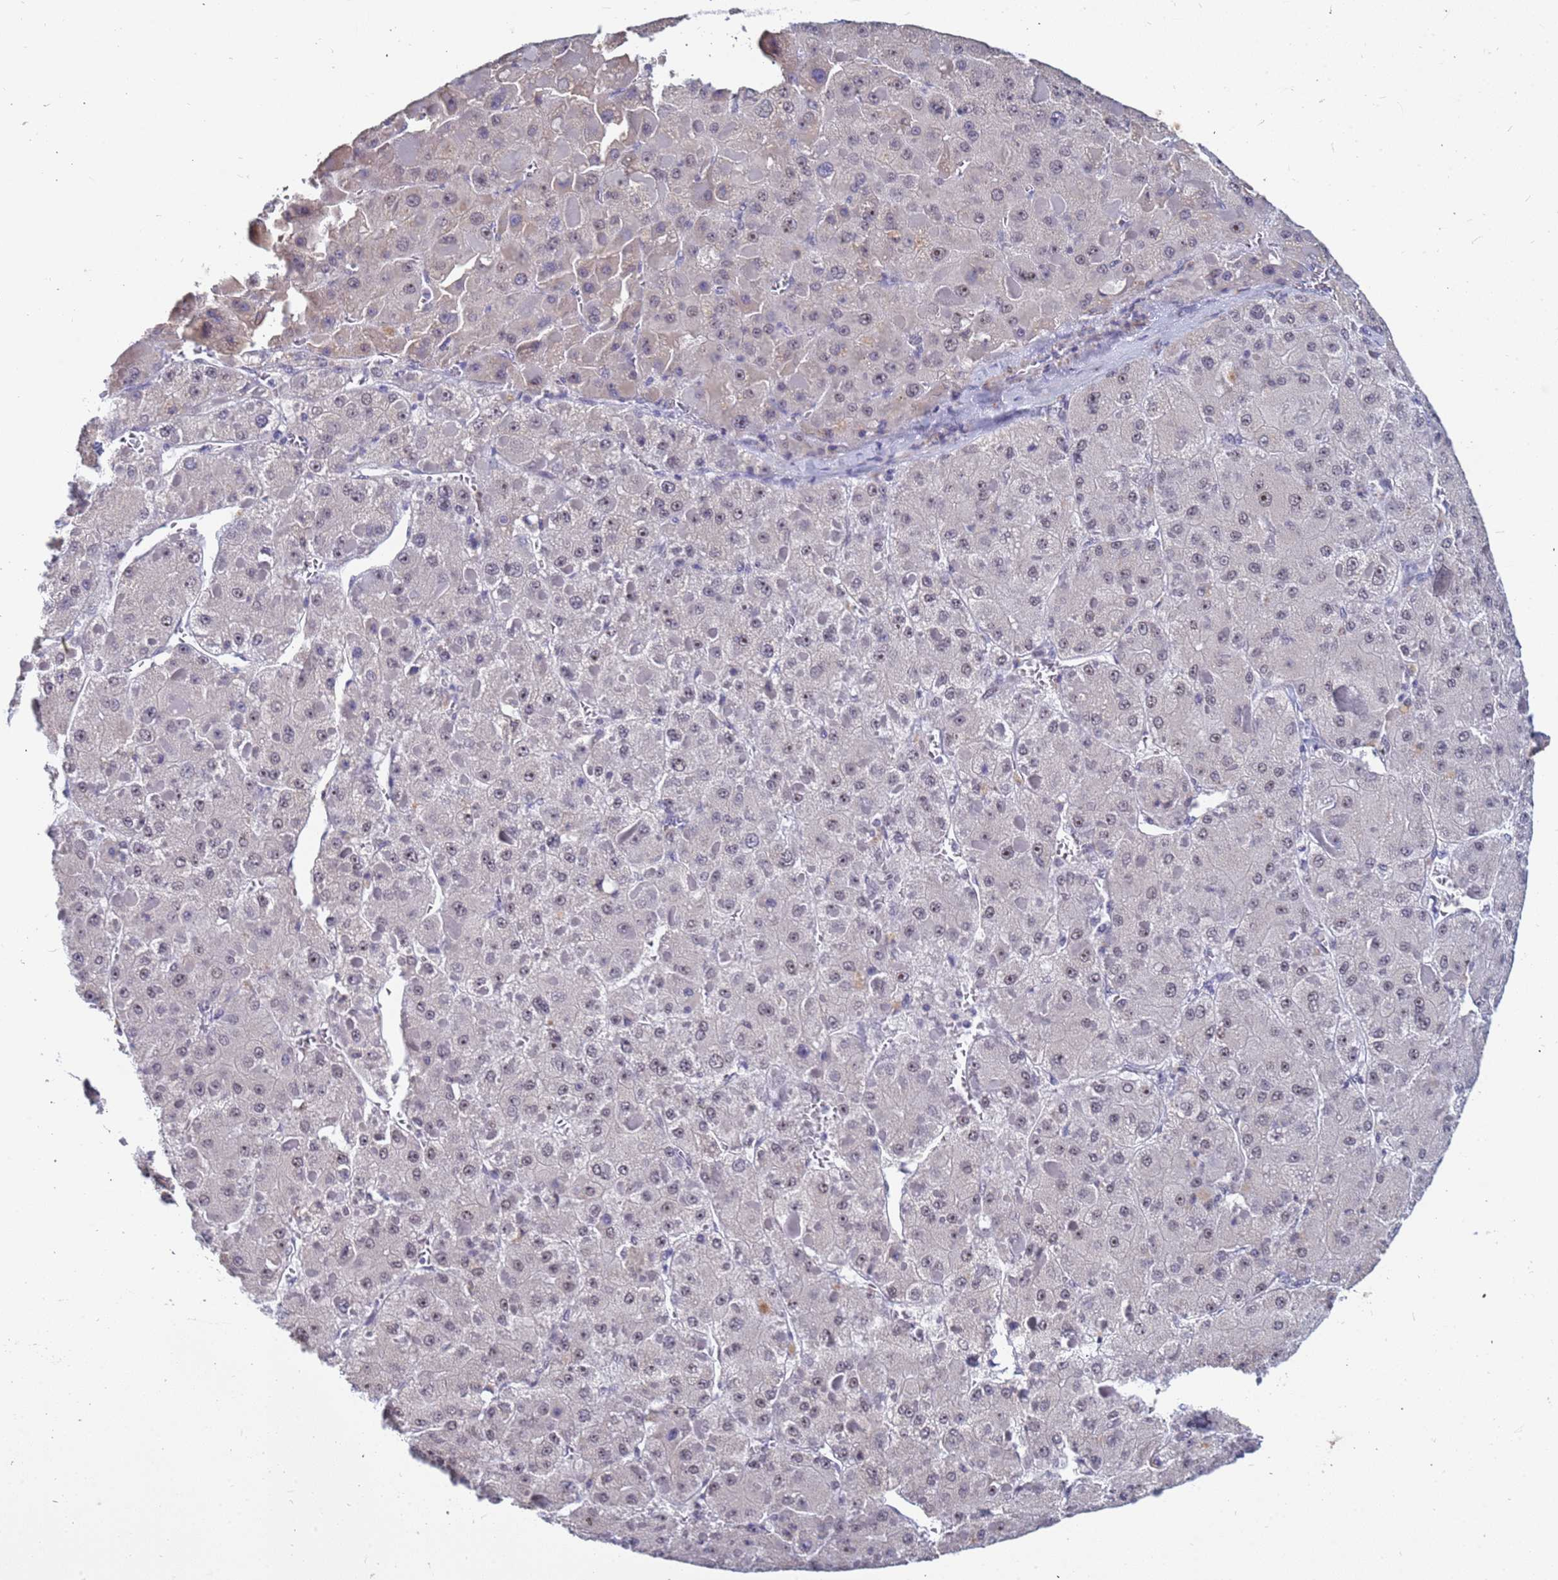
{"staining": {"intensity": "weak", "quantity": "25%-75%", "location": "nuclear"}, "tissue": "liver cancer", "cell_type": "Tumor cells", "image_type": "cancer", "snomed": [{"axis": "morphology", "description": "Carcinoma, Hepatocellular, NOS"}, {"axis": "topography", "description": "Liver"}], "caption": "Protein staining of liver hepatocellular carcinoma tissue displays weak nuclear positivity in approximately 25%-75% of tumor cells.", "gene": "CXorf65", "patient": {"sex": "female", "age": 73}}